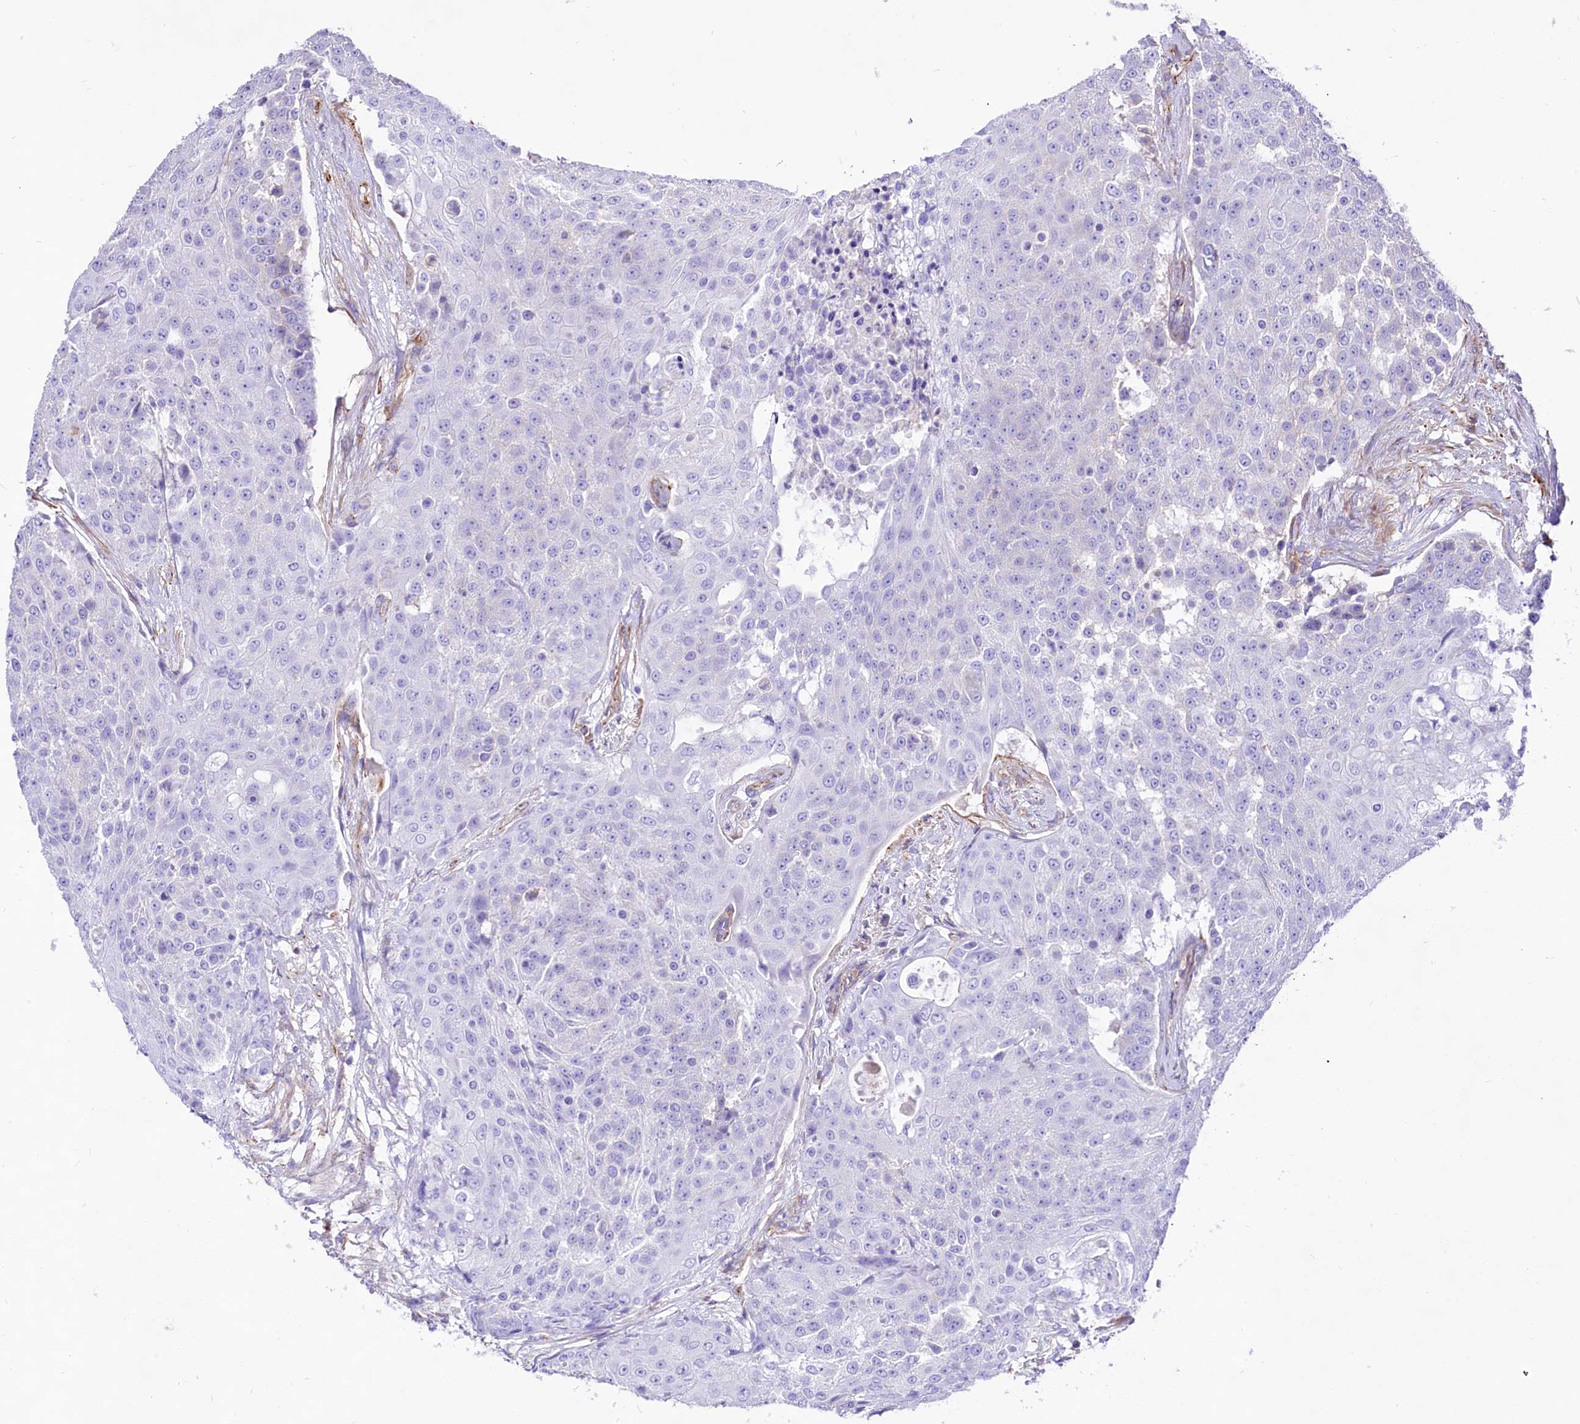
{"staining": {"intensity": "negative", "quantity": "none", "location": "none"}, "tissue": "urothelial cancer", "cell_type": "Tumor cells", "image_type": "cancer", "snomed": [{"axis": "morphology", "description": "Urothelial carcinoma, High grade"}, {"axis": "topography", "description": "Urinary bladder"}], "caption": "Tumor cells are negative for brown protein staining in urothelial cancer.", "gene": "CD99", "patient": {"sex": "female", "age": 63}}